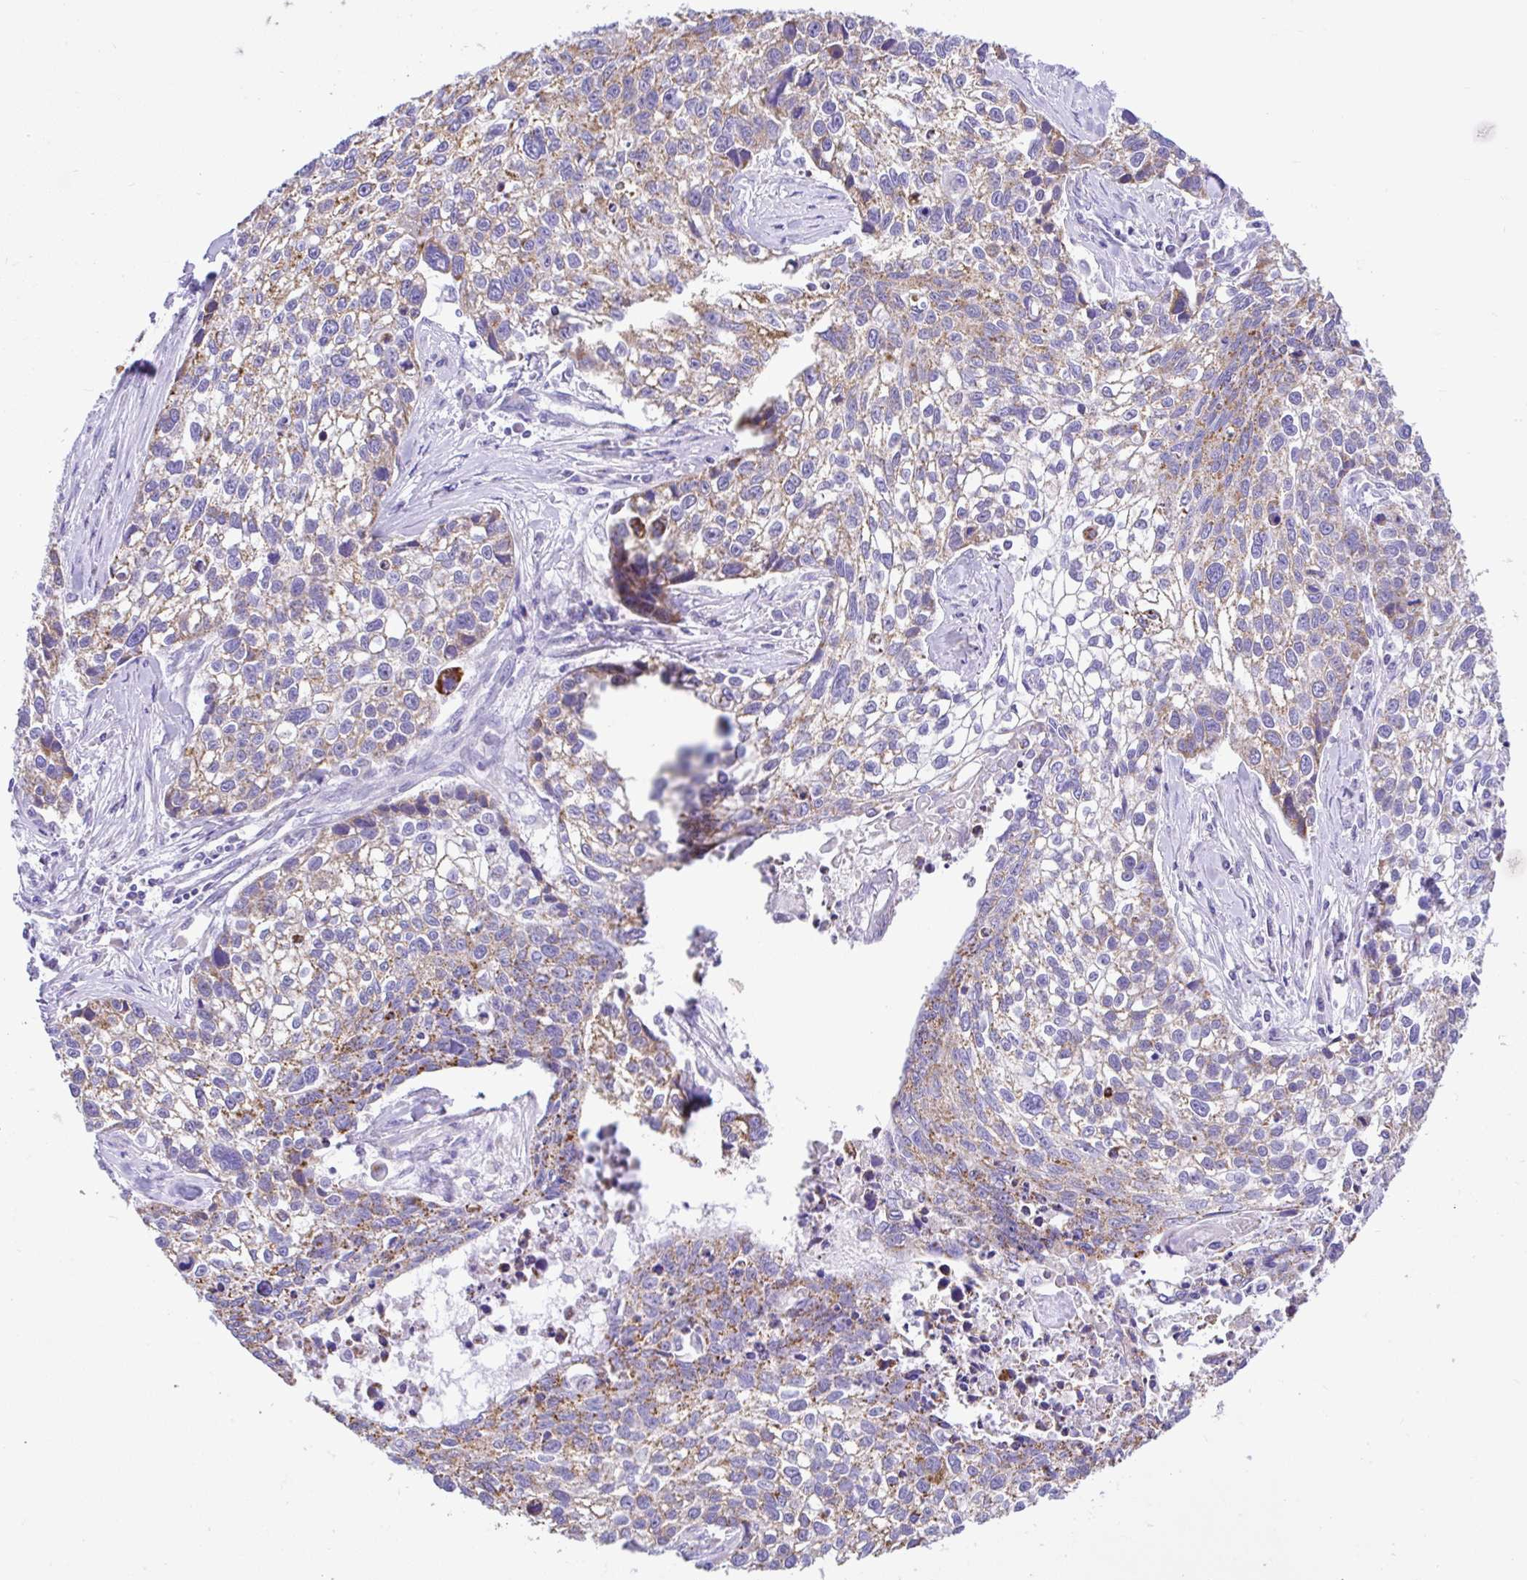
{"staining": {"intensity": "weak", "quantity": "25%-75%", "location": "cytoplasmic/membranous"}, "tissue": "lung cancer", "cell_type": "Tumor cells", "image_type": "cancer", "snomed": [{"axis": "morphology", "description": "Squamous cell carcinoma, NOS"}, {"axis": "topography", "description": "Lung"}], "caption": "Immunohistochemistry (IHC) of lung cancer (squamous cell carcinoma) displays low levels of weak cytoplasmic/membranous positivity in approximately 25%-75% of tumor cells.", "gene": "SLC13A1", "patient": {"sex": "male", "age": 74}}